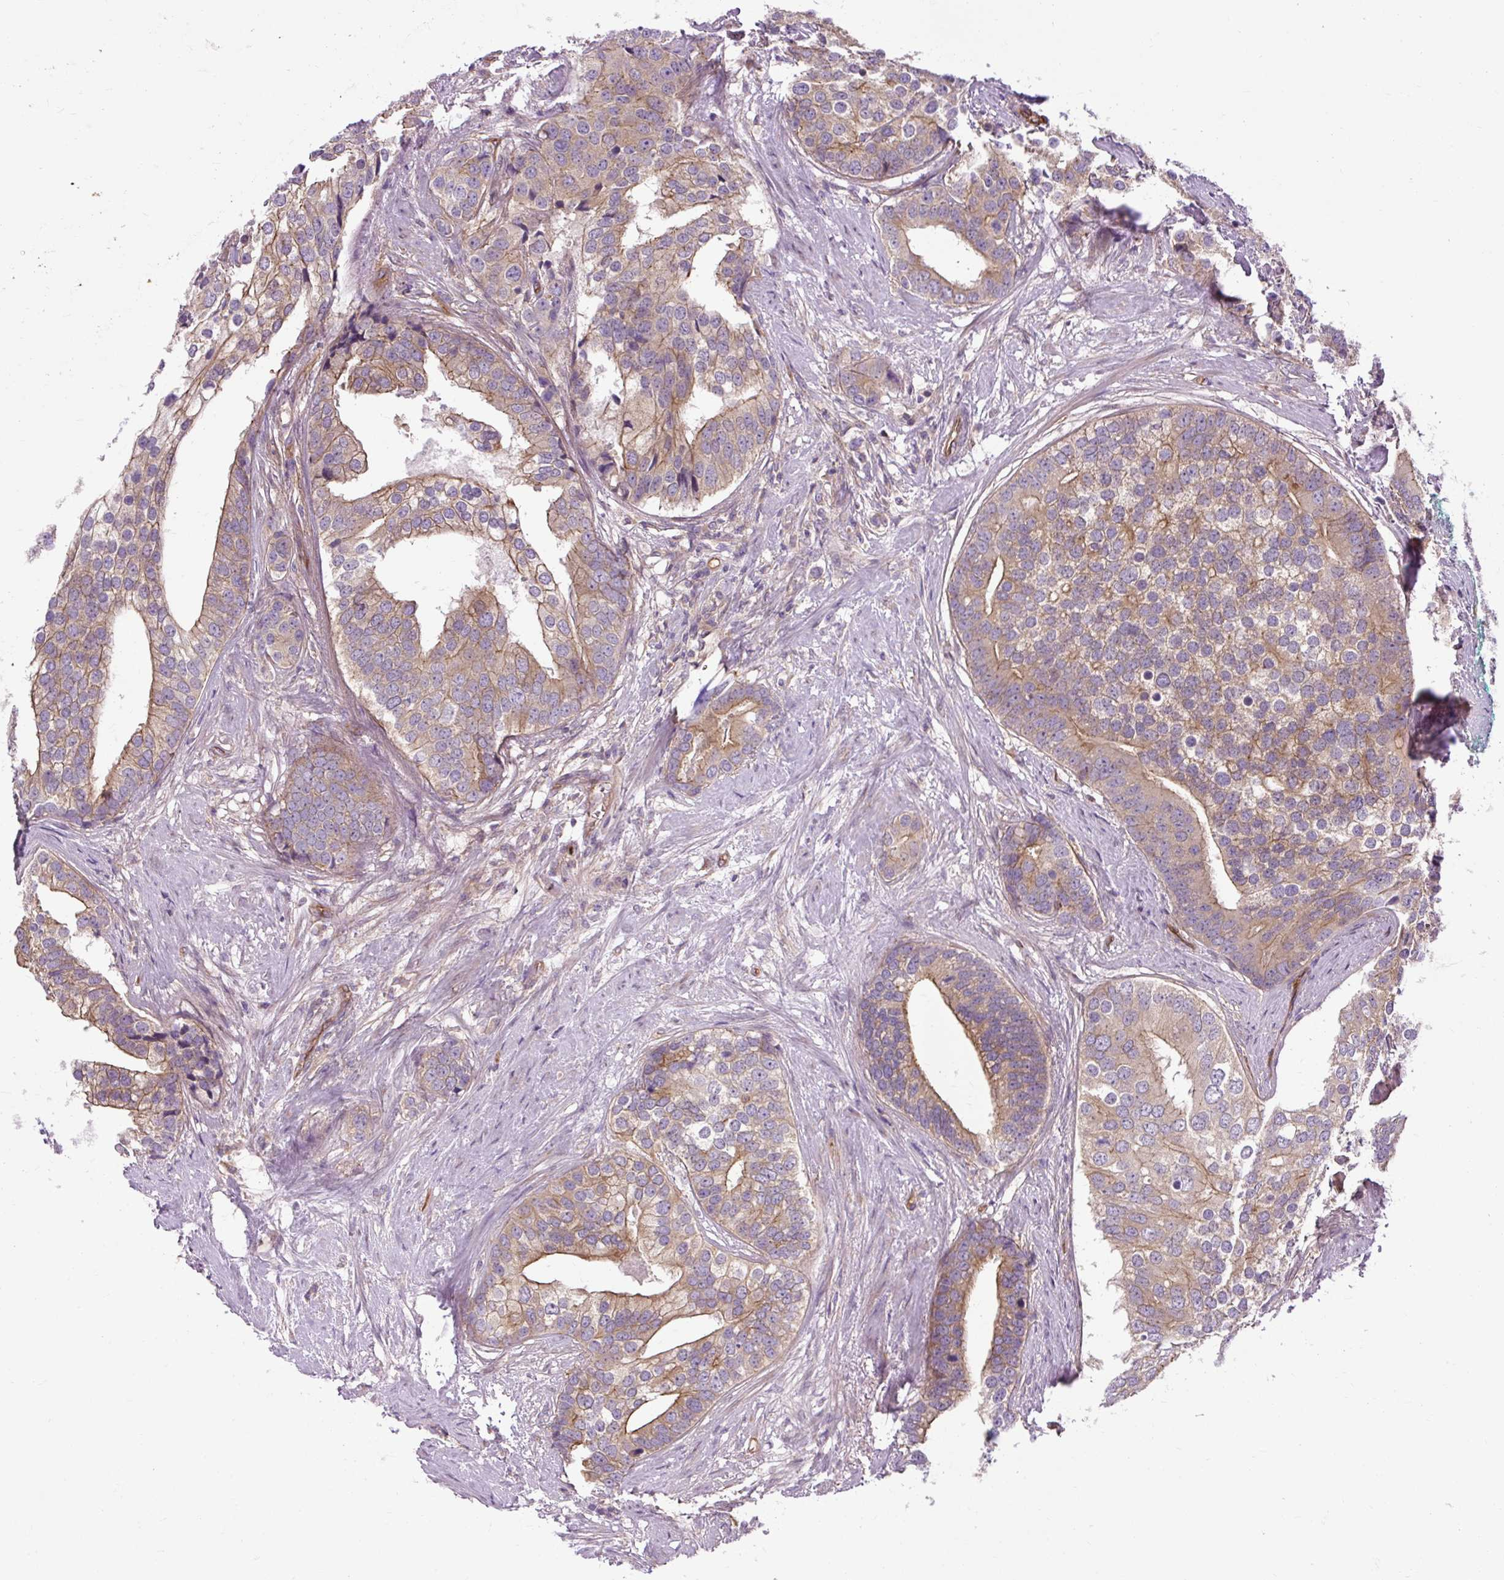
{"staining": {"intensity": "moderate", "quantity": "25%-75%", "location": "cytoplasmic/membranous"}, "tissue": "prostate cancer", "cell_type": "Tumor cells", "image_type": "cancer", "snomed": [{"axis": "morphology", "description": "Adenocarcinoma, High grade"}, {"axis": "topography", "description": "Prostate"}], "caption": "Tumor cells reveal medium levels of moderate cytoplasmic/membranous expression in approximately 25%-75% of cells in human prostate adenocarcinoma (high-grade).", "gene": "CCDC93", "patient": {"sex": "male", "age": 62}}